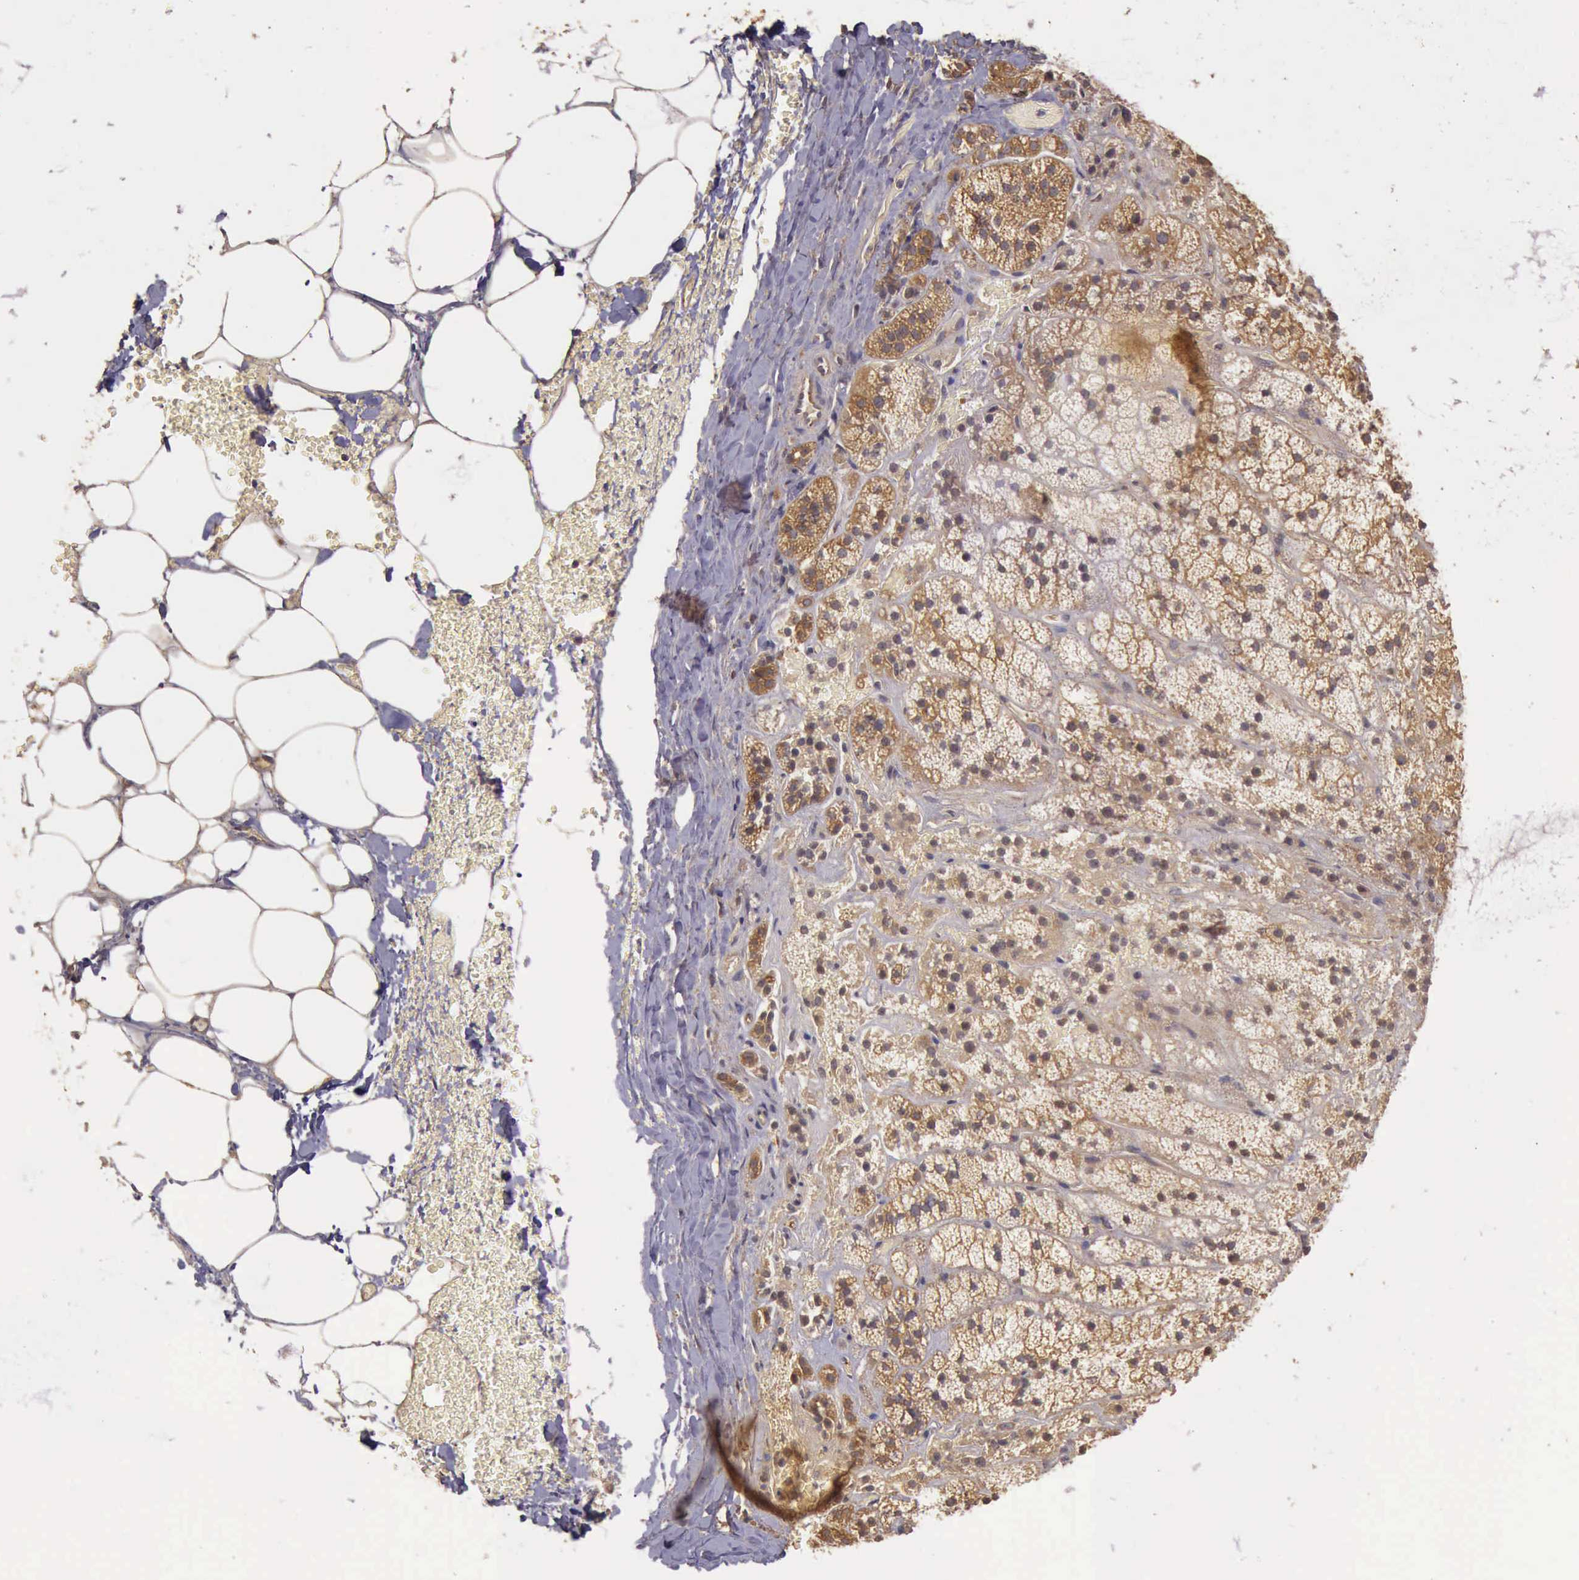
{"staining": {"intensity": "strong", "quantity": ">75%", "location": "cytoplasmic/membranous"}, "tissue": "adrenal gland", "cell_type": "Glandular cells", "image_type": "normal", "snomed": [{"axis": "morphology", "description": "Normal tissue, NOS"}, {"axis": "topography", "description": "Adrenal gland"}], "caption": "Benign adrenal gland demonstrates strong cytoplasmic/membranous positivity in about >75% of glandular cells.", "gene": "EIF5", "patient": {"sex": "male", "age": 57}}